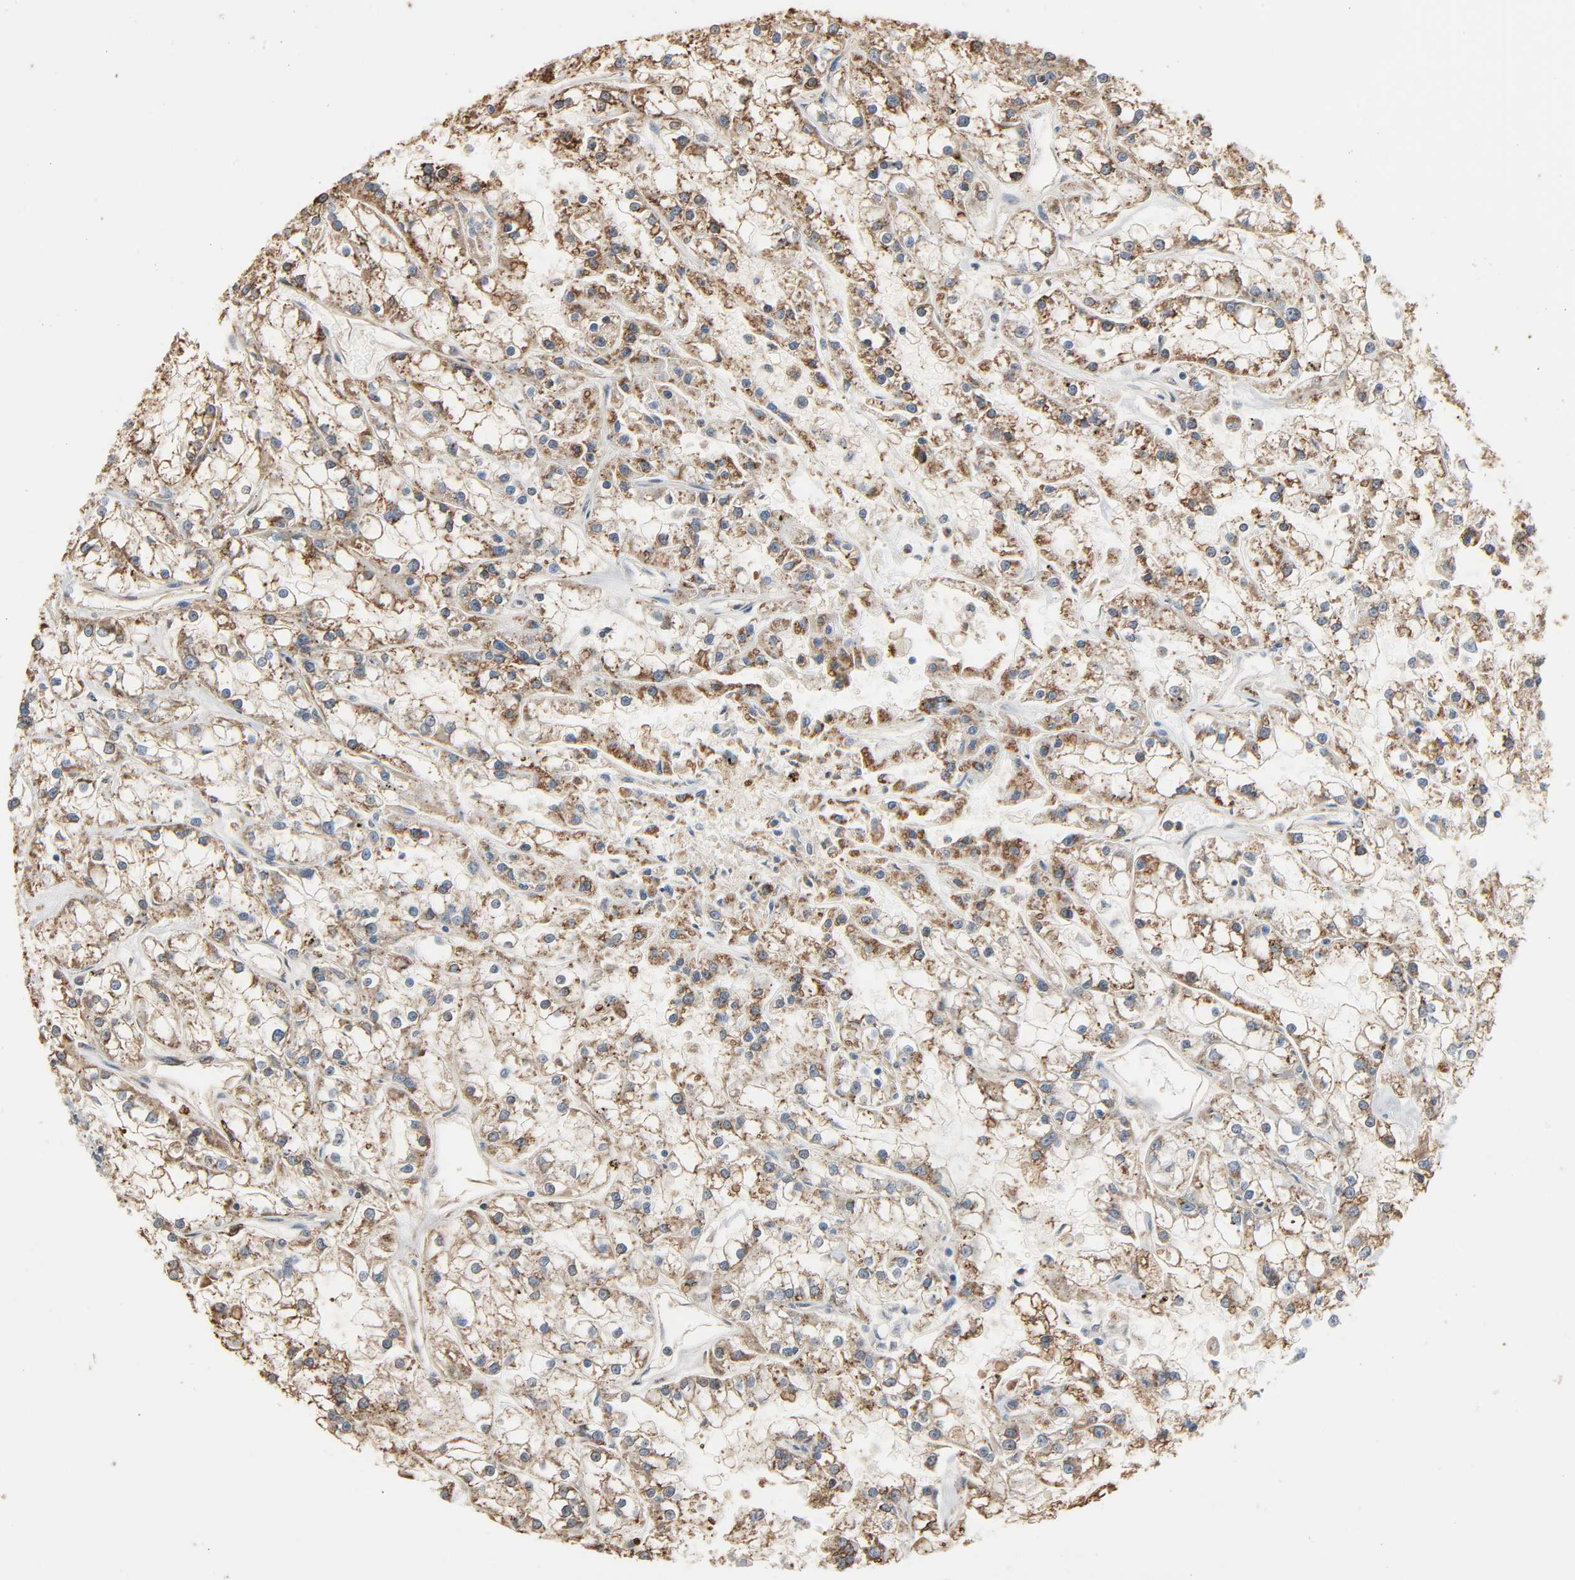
{"staining": {"intensity": "moderate", "quantity": ">75%", "location": "cytoplasmic/membranous"}, "tissue": "renal cancer", "cell_type": "Tumor cells", "image_type": "cancer", "snomed": [{"axis": "morphology", "description": "Adenocarcinoma, NOS"}, {"axis": "topography", "description": "Kidney"}], "caption": "A micrograph of renal cancer (adenocarcinoma) stained for a protein displays moderate cytoplasmic/membranous brown staining in tumor cells.", "gene": "CD4", "patient": {"sex": "female", "age": 52}}